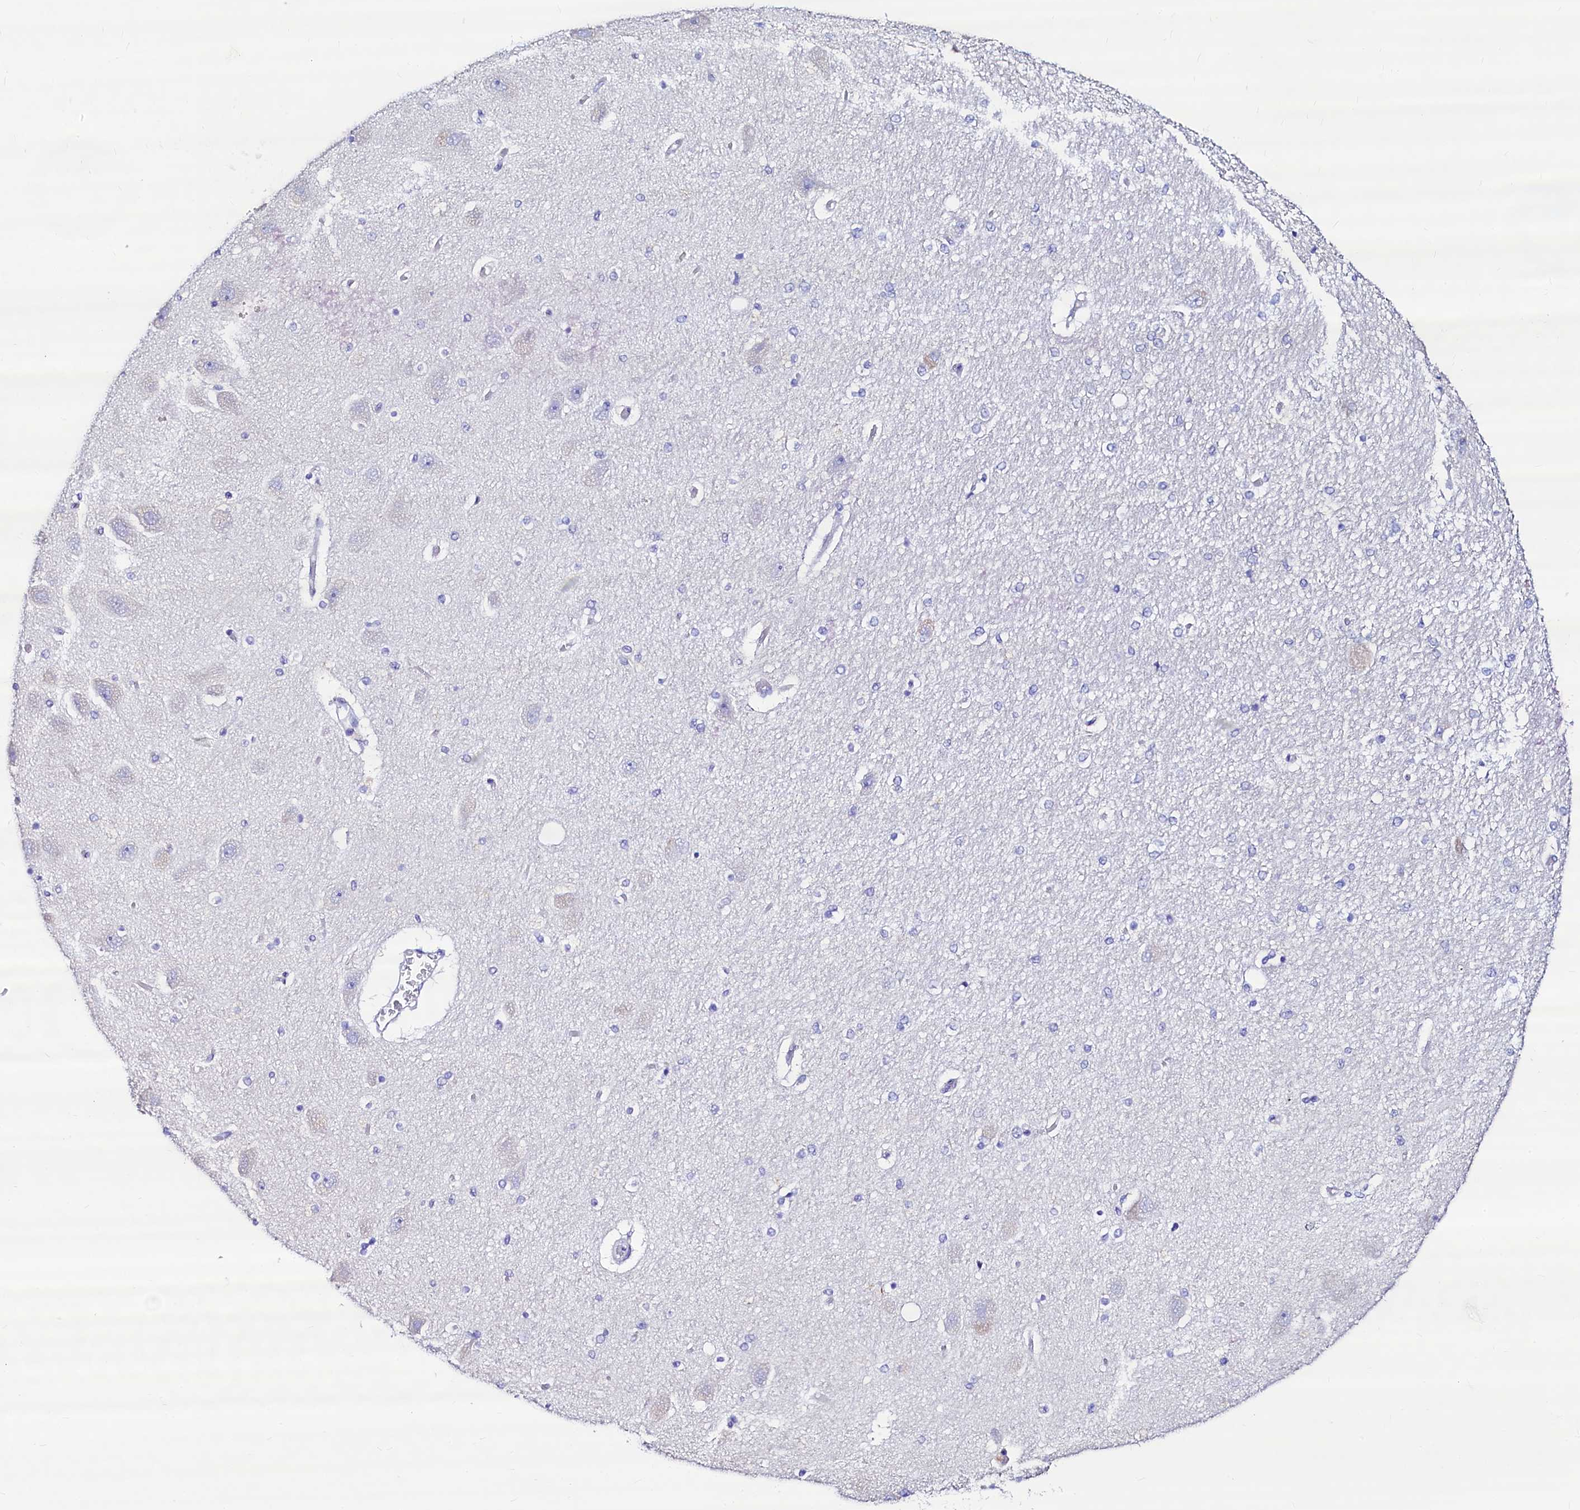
{"staining": {"intensity": "negative", "quantity": "none", "location": "none"}, "tissue": "hippocampus", "cell_type": "Glial cells", "image_type": "normal", "snomed": [{"axis": "morphology", "description": "Normal tissue, NOS"}, {"axis": "topography", "description": "Hippocampus"}], "caption": "Photomicrograph shows no significant protein positivity in glial cells of normal hippocampus. Brightfield microscopy of immunohistochemistry (IHC) stained with DAB (3,3'-diaminobenzidine) (brown) and hematoxylin (blue), captured at high magnification.", "gene": "RBP3", "patient": {"sex": "female", "age": 54}}